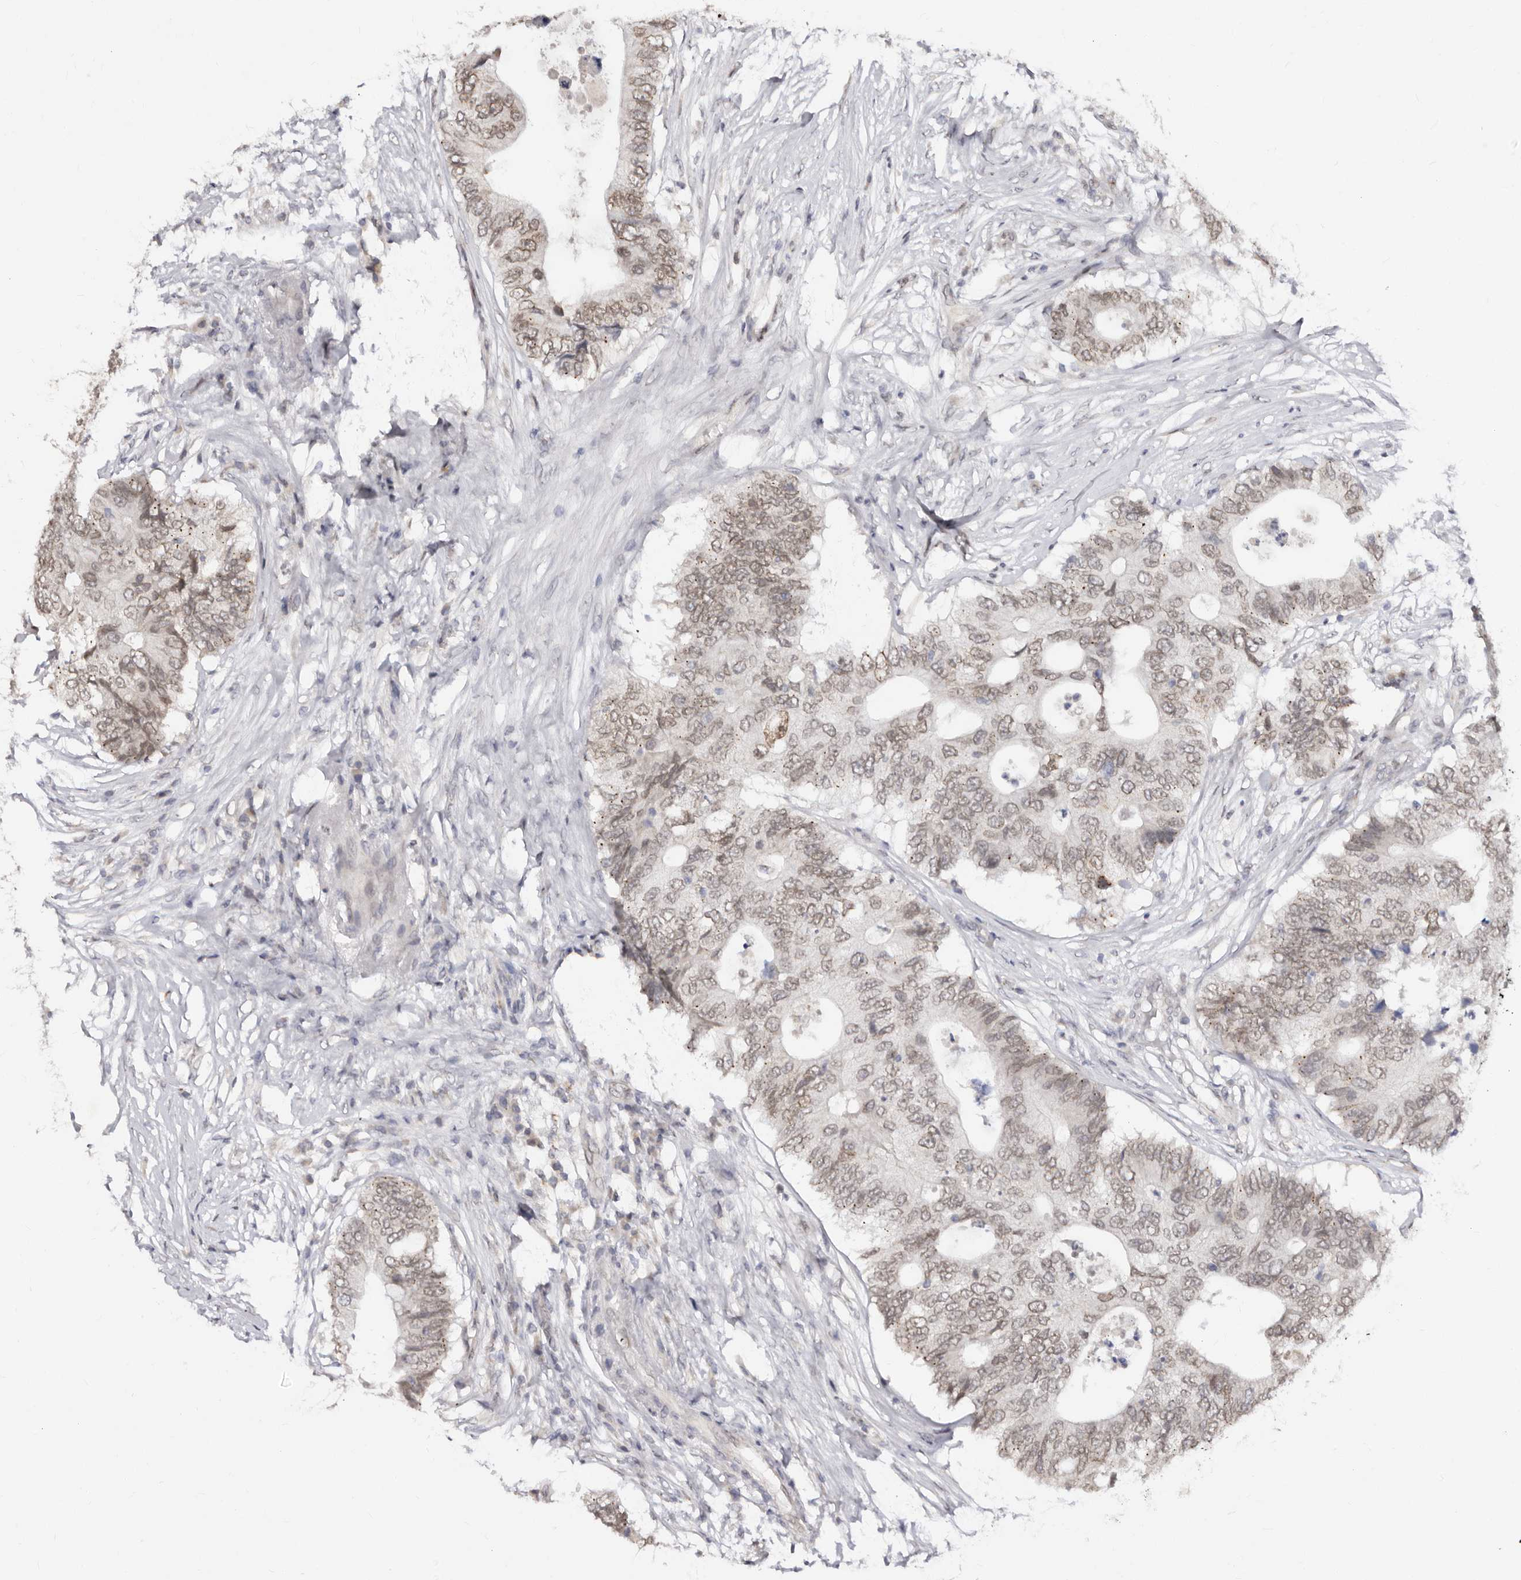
{"staining": {"intensity": "moderate", "quantity": ">75%", "location": "nuclear"}, "tissue": "colorectal cancer", "cell_type": "Tumor cells", "image_type": "cancer", "snomed": [{"axis": "morphology", "description": "Adenocarcinoma, NOS"}, {"axis": "topography", "description": "Colon"}], "caption": "This image displays colorectal cancer stained with immunohistochemistry to label a protein in brown. The nuclear of tumor cells show moderate positivity for the protein. Nuclei are counter-stained blue.", "gene": "LCORL", "patient": {"sex": "male", "age": 71}}